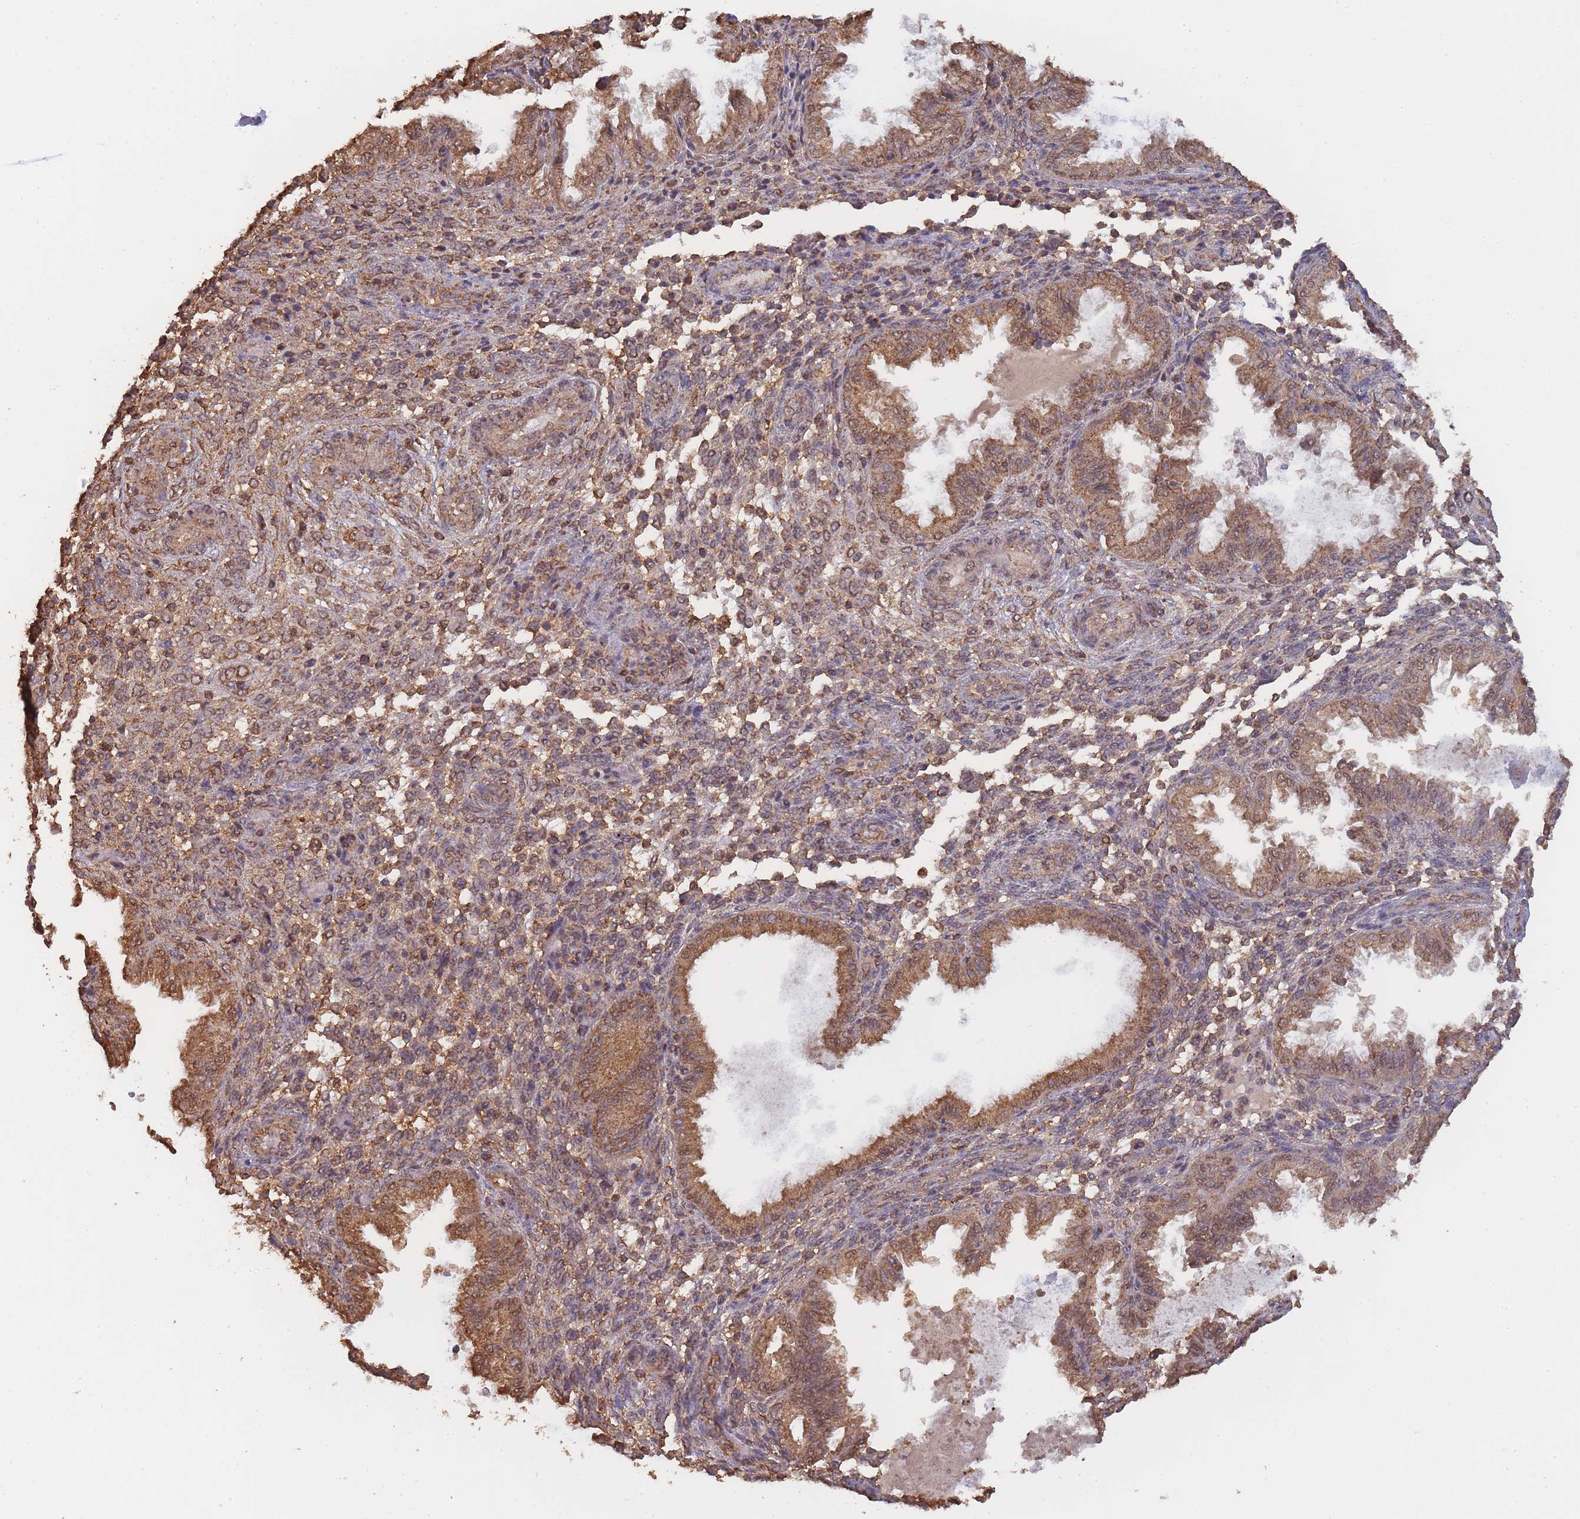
{"staining": {"intensity": "moderate", "quantity": "25%-75%", "location": "cytoplasmic/membranous"}, "tissue": "endometrium", "cell_type": "Cells in endometrial stroma", "image_type": "normal", "snomed": [{"axis": "morphology", "description": "Normal tissue, NOS"}, {"axis": "topography", "description": "Endometrium"}], "caption": "IHC image of unremarkable endometrium: endometrium stained using IHC demonstrates medium levels of moderate protein expression localized specifically in the cytoplasmic/membranous of cells in endometrial stroma, appearing as a cytoplasmic/membranous brown color.", "gene": "METRN", "patient": {"sex": "female", "age": 33}}